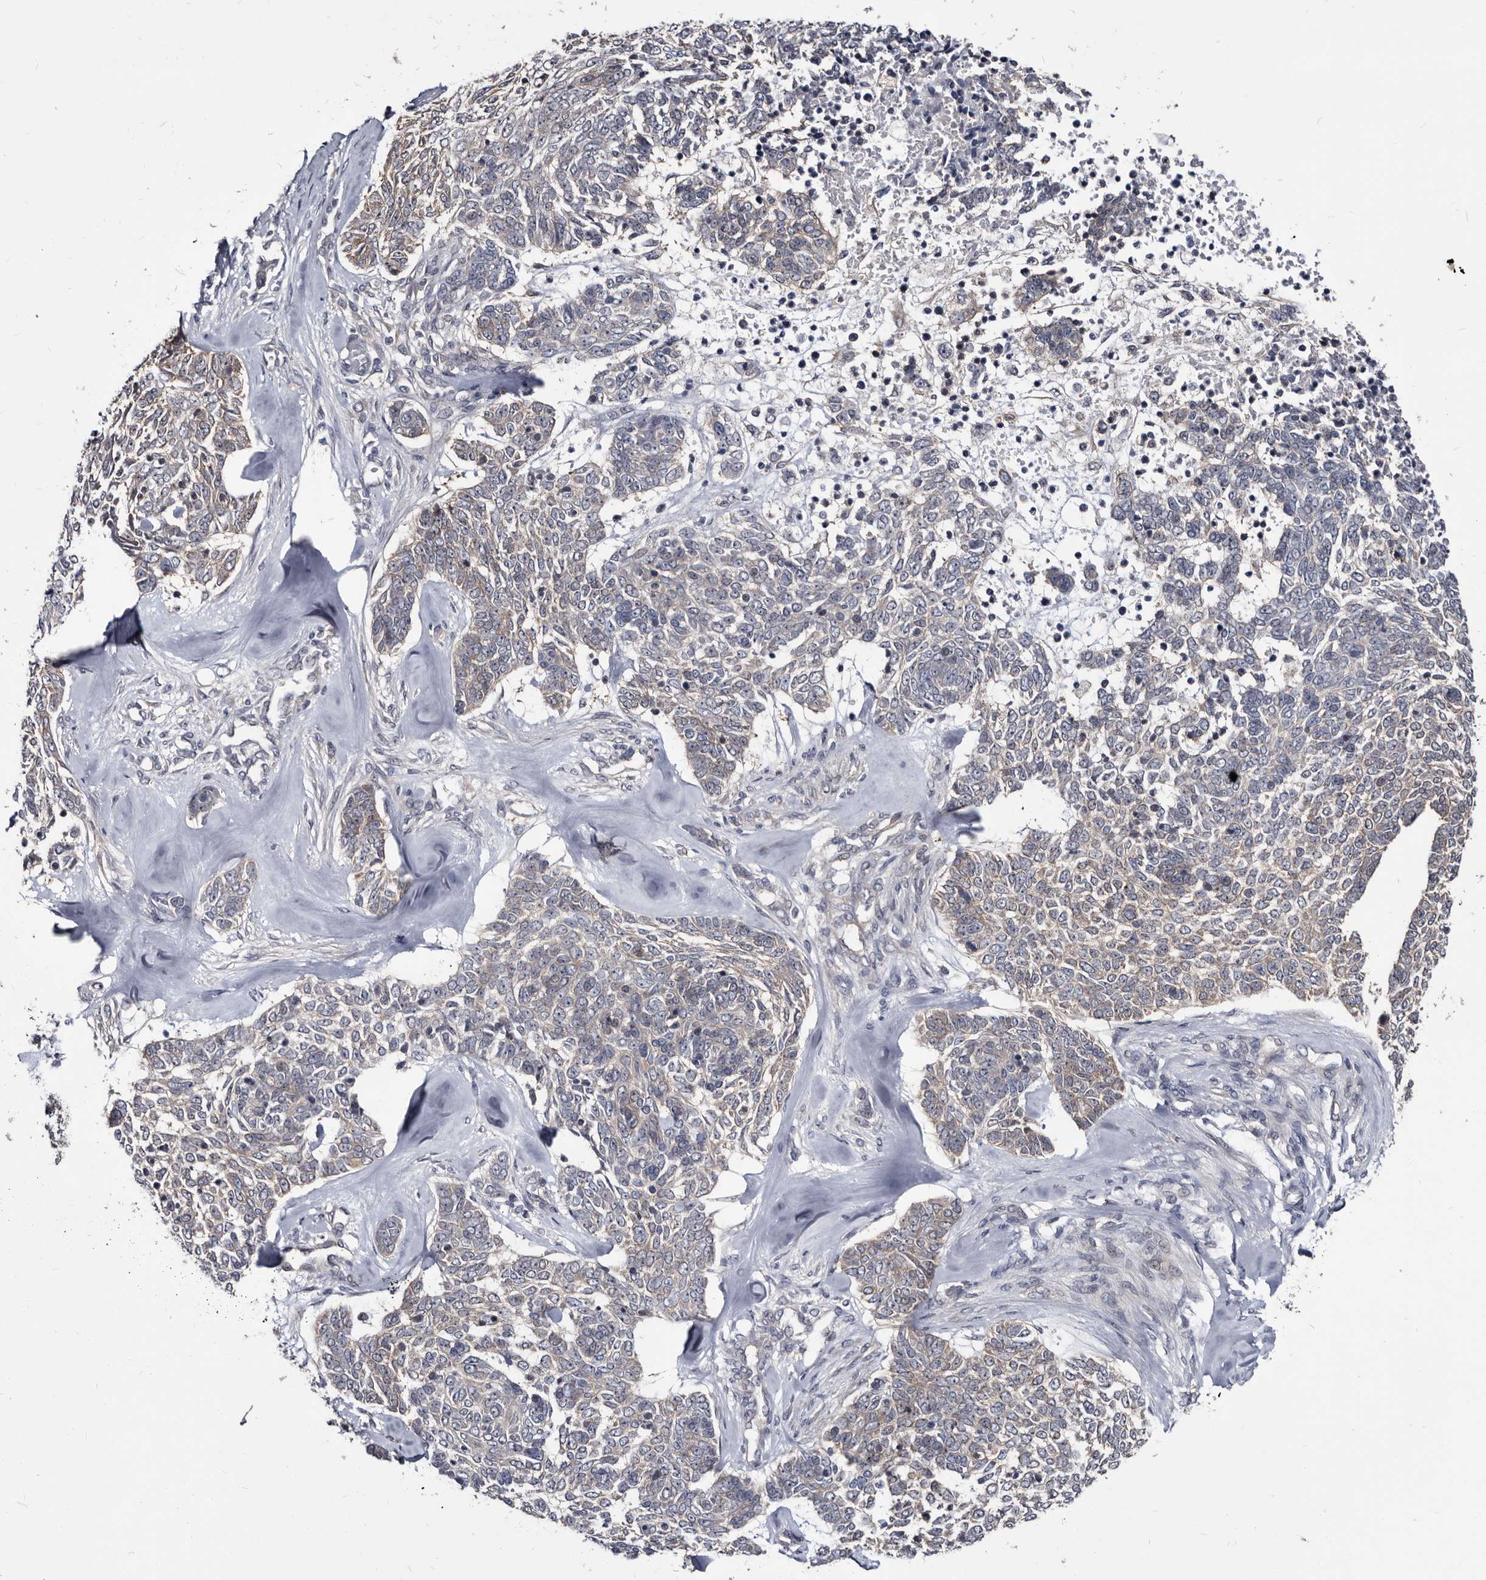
{"staining": {"intensity": "weak", "quantity": "<25%", "location": "cytoplasmic/membranous"}, "tissue": "skin cancer", "cell_type": "Tumor cells", "image_type": "cancer", "snomed": [{"axis": "morphology", "description": "Basal cell carcinoma"}, {"axis": "topography", "description": "Skin"}], "caption": "The image demonstrates no staining of tumor cells in skin cancer (basal cell carcinoma).", "gene": "ABCF2", "patient": {"sex": "female", "age": 81}}